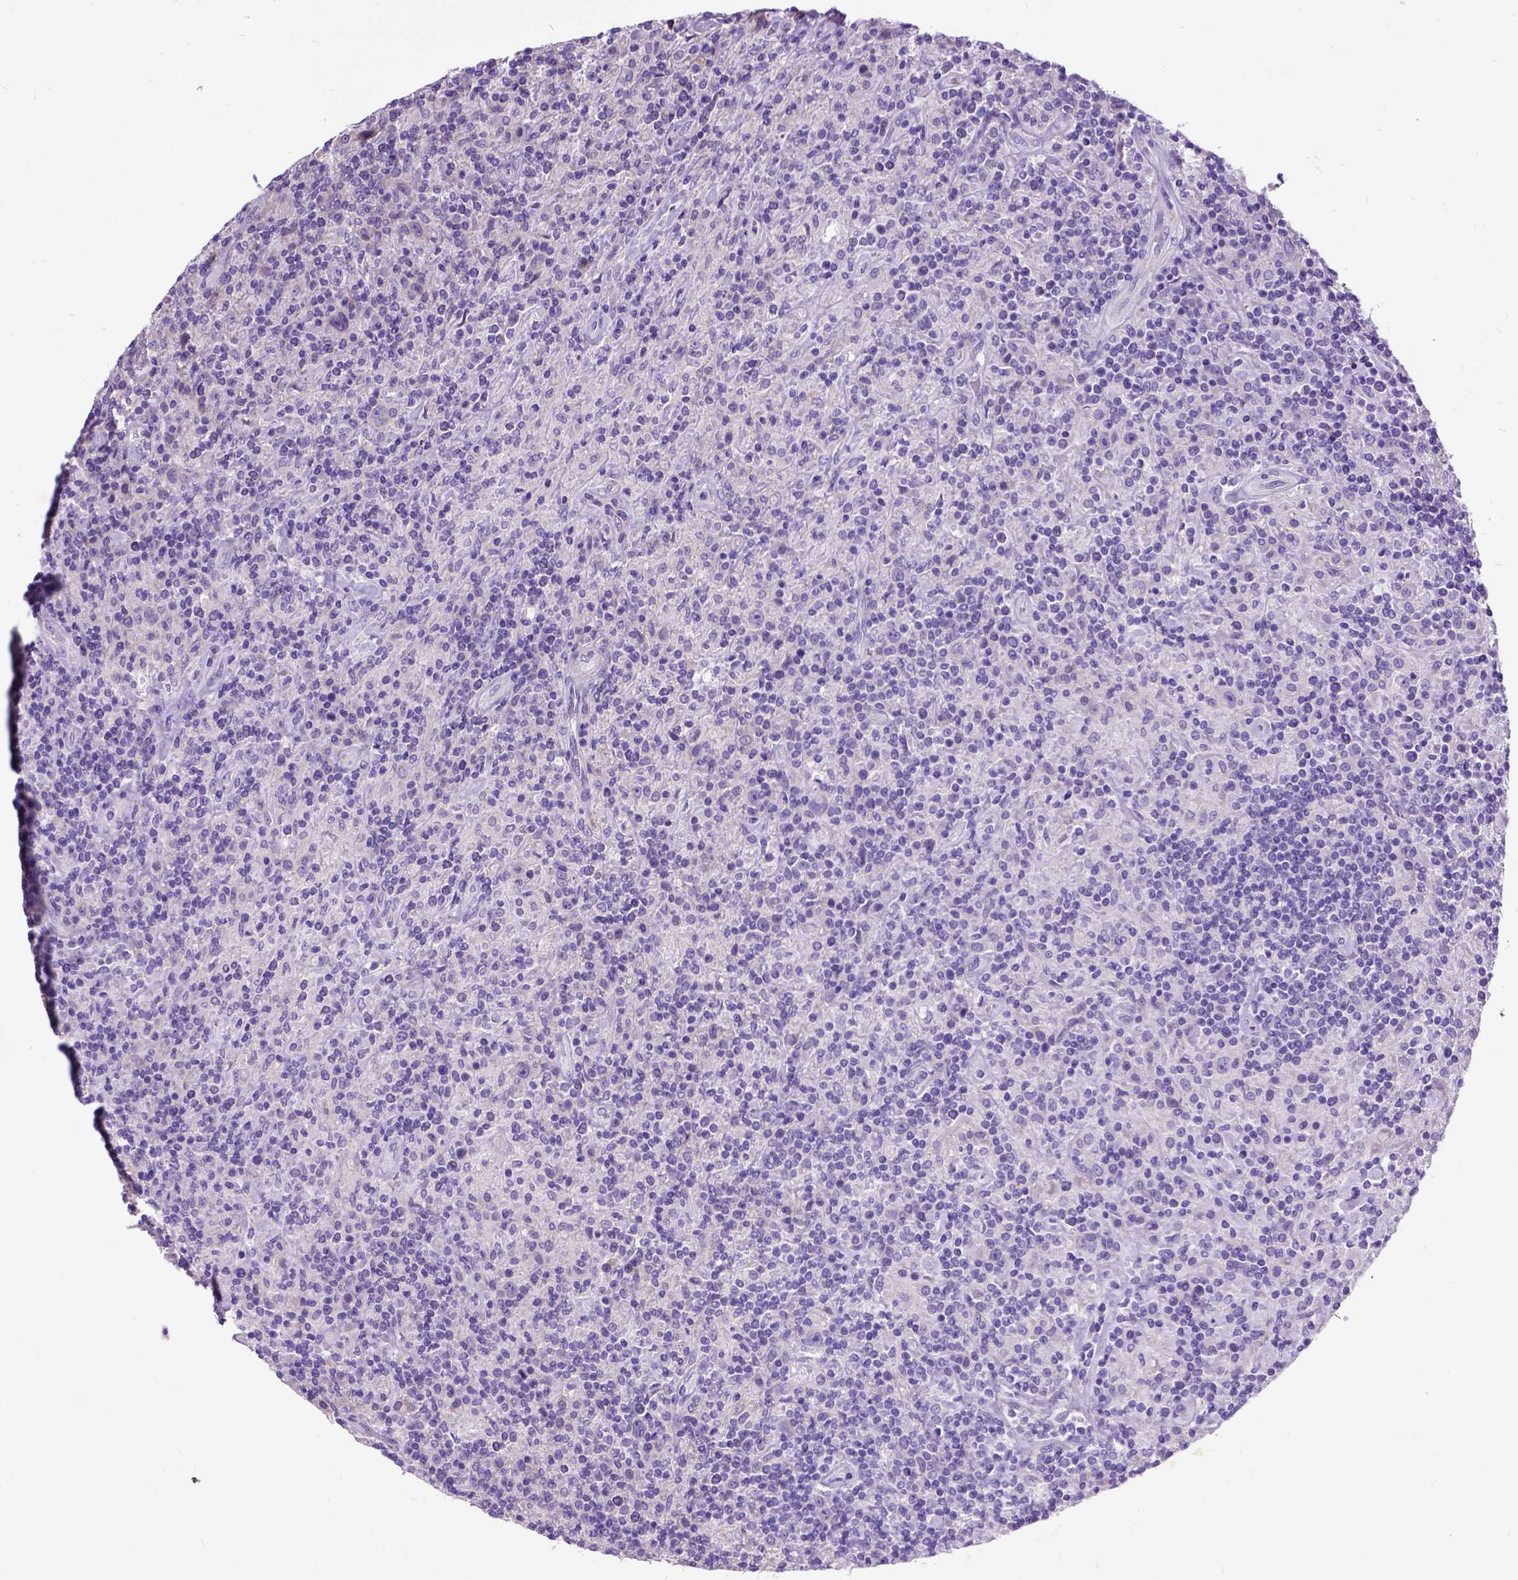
{"staining": {"intensity": "negative", "quantity": "none", "location": "none"}, "tissue": "lymphoma", "cell_type": "Tumor cells", "image_type": "cancer", "snomed": [{"axis": "morphology", "description": "Hodgkin's disease, NOS"}, {"axis": "topography", "description": "Lymph node"}], "caption": "IHC photomicrograph of human Hodgkin's disease stained for a protein (brown), which reveals no expression in tumor cells.", "gene": "CFAP54", "patient": {"sex": "male", "age": 70}}